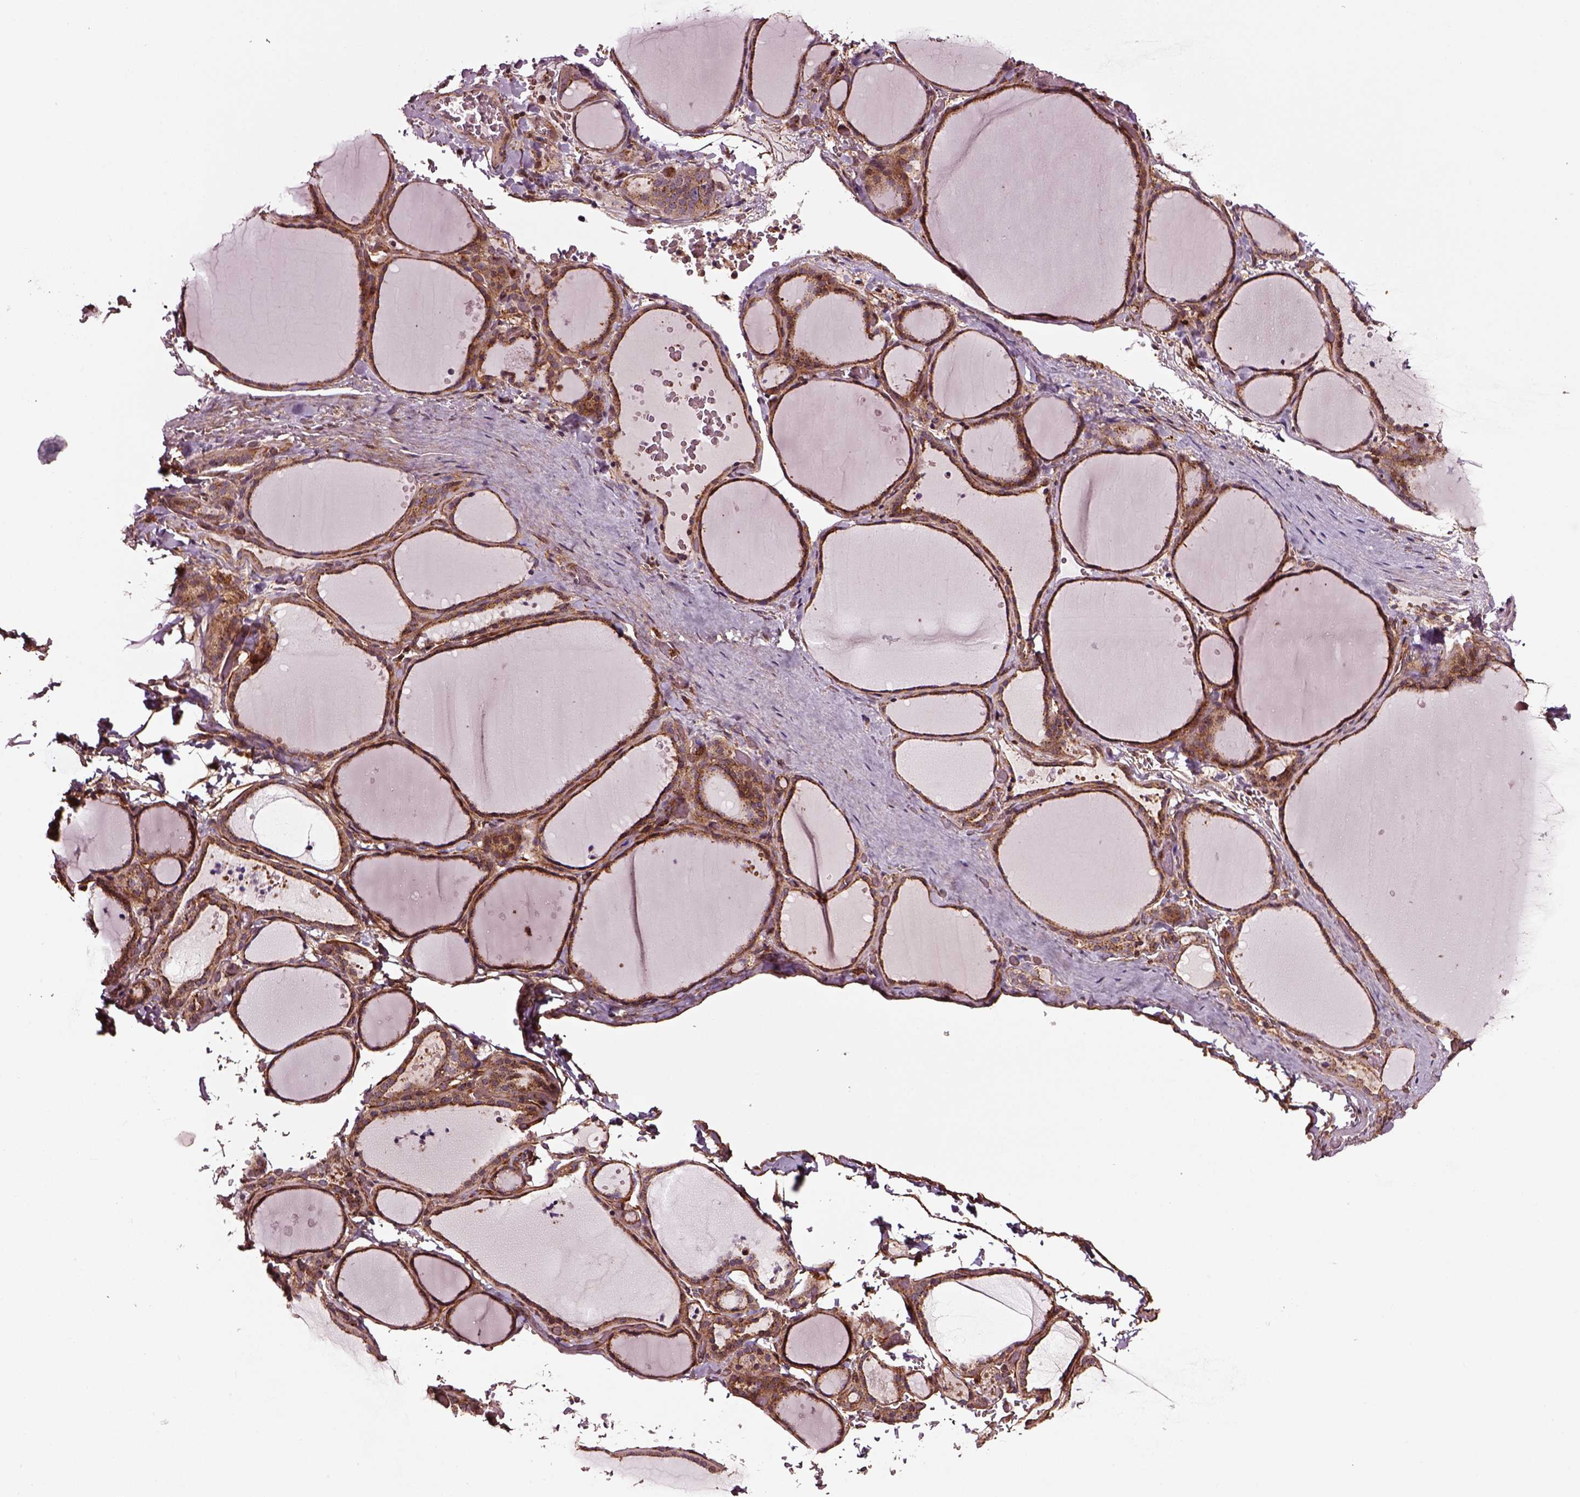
{"staining": {"intensity": "moderate", "quantity": "25%-75%", "location": "cytoplasmic/membranous"}, "tissue": "thyroid gland", "cell_type": "Glandular cells", "image_type": "normal", "snomed": [{"axis": "morphology", "description": "Normal tissue, NOS"}, {"axis": "topography", "description": "Thyroid gland"}], "caption": "Protein staining demonstrates moderate cytoplasmic/membranous staining in approximately 25%-75% of glandular cells in benign thyroid gland.", "gene": "WASHC2A", "patient": {"sex": "female", "age": 36}}